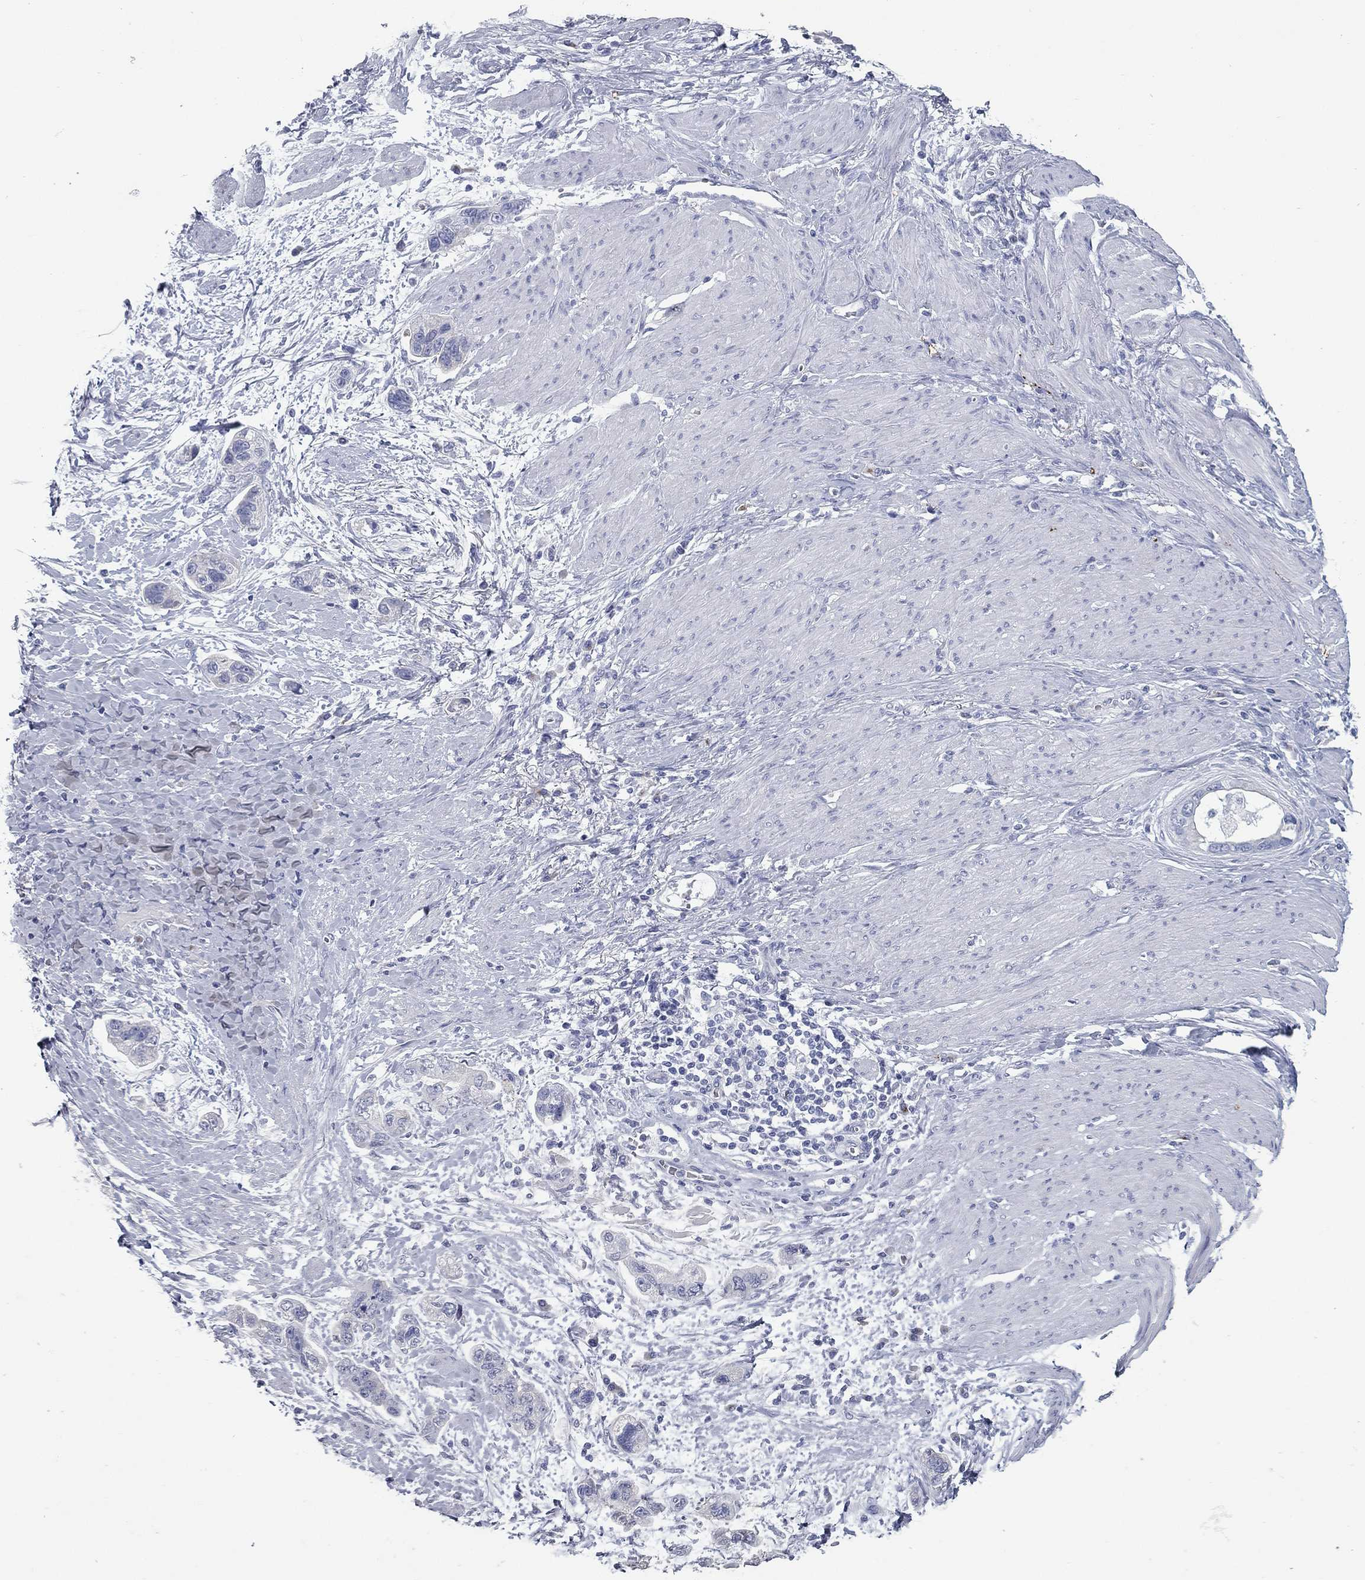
{"staining": {"intensity": "negative", "quantity": "none", "location": "none"}, "tissue": "stomach cancer", "cell_type": "Tumor cells", "image_type": "cancer", "snomed": [{"axis": "morphology", "description": "Adenocarcinoma, NOS"}, {"axis": "topography", "description": "Stomach, lower"}], "caption": "IHC of human stomach cancer (adenocarcinoma) exhibits no staining in tumor cells. (DAB IHC with hematoxylin counter stain).", "gene": "TAC1", "patient": {"sex": "female", "age": 93}}